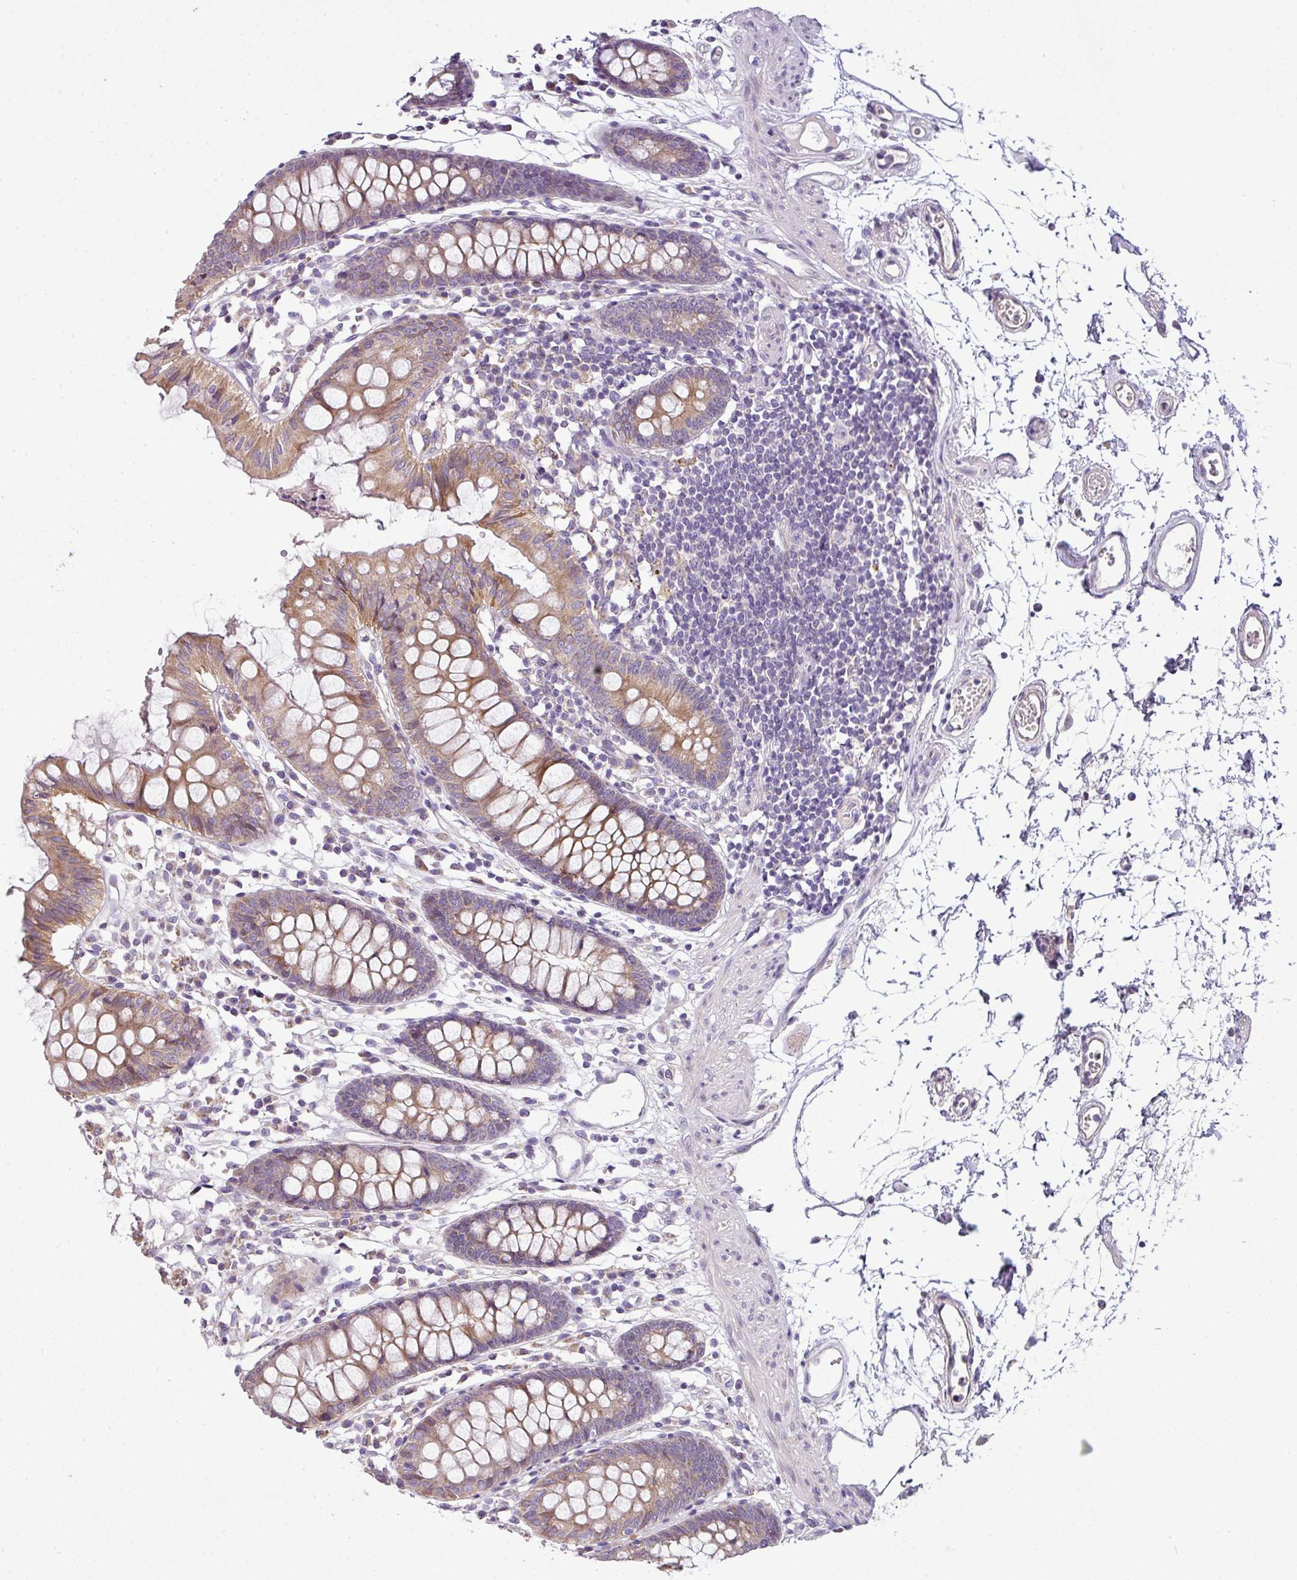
{"staining": {"intensity": "moderate", "quantity": ">75%", "location": "cytoplasmic/membranous"}, "tissue": "colon", "cell_type": "Endothelial cells", "image_type": "normal", "snomed": [{"axis": "morphology", "description": "Normal tissue, NOS"}, {"axis": "topography", "description": "Colon"}], "caption": "DAB (3,3'-diaminobenzidine) immunohistochemical staining of unremarkable human colon demonstrates moderate cytoplasmic/membranous protein staining in approximately >75% of endothelial cells. (brown staining indicates protein expression, while blue staining denotes nuclei).", "gene": "GAN", "patient": {"sex": "female", "age": 84}}